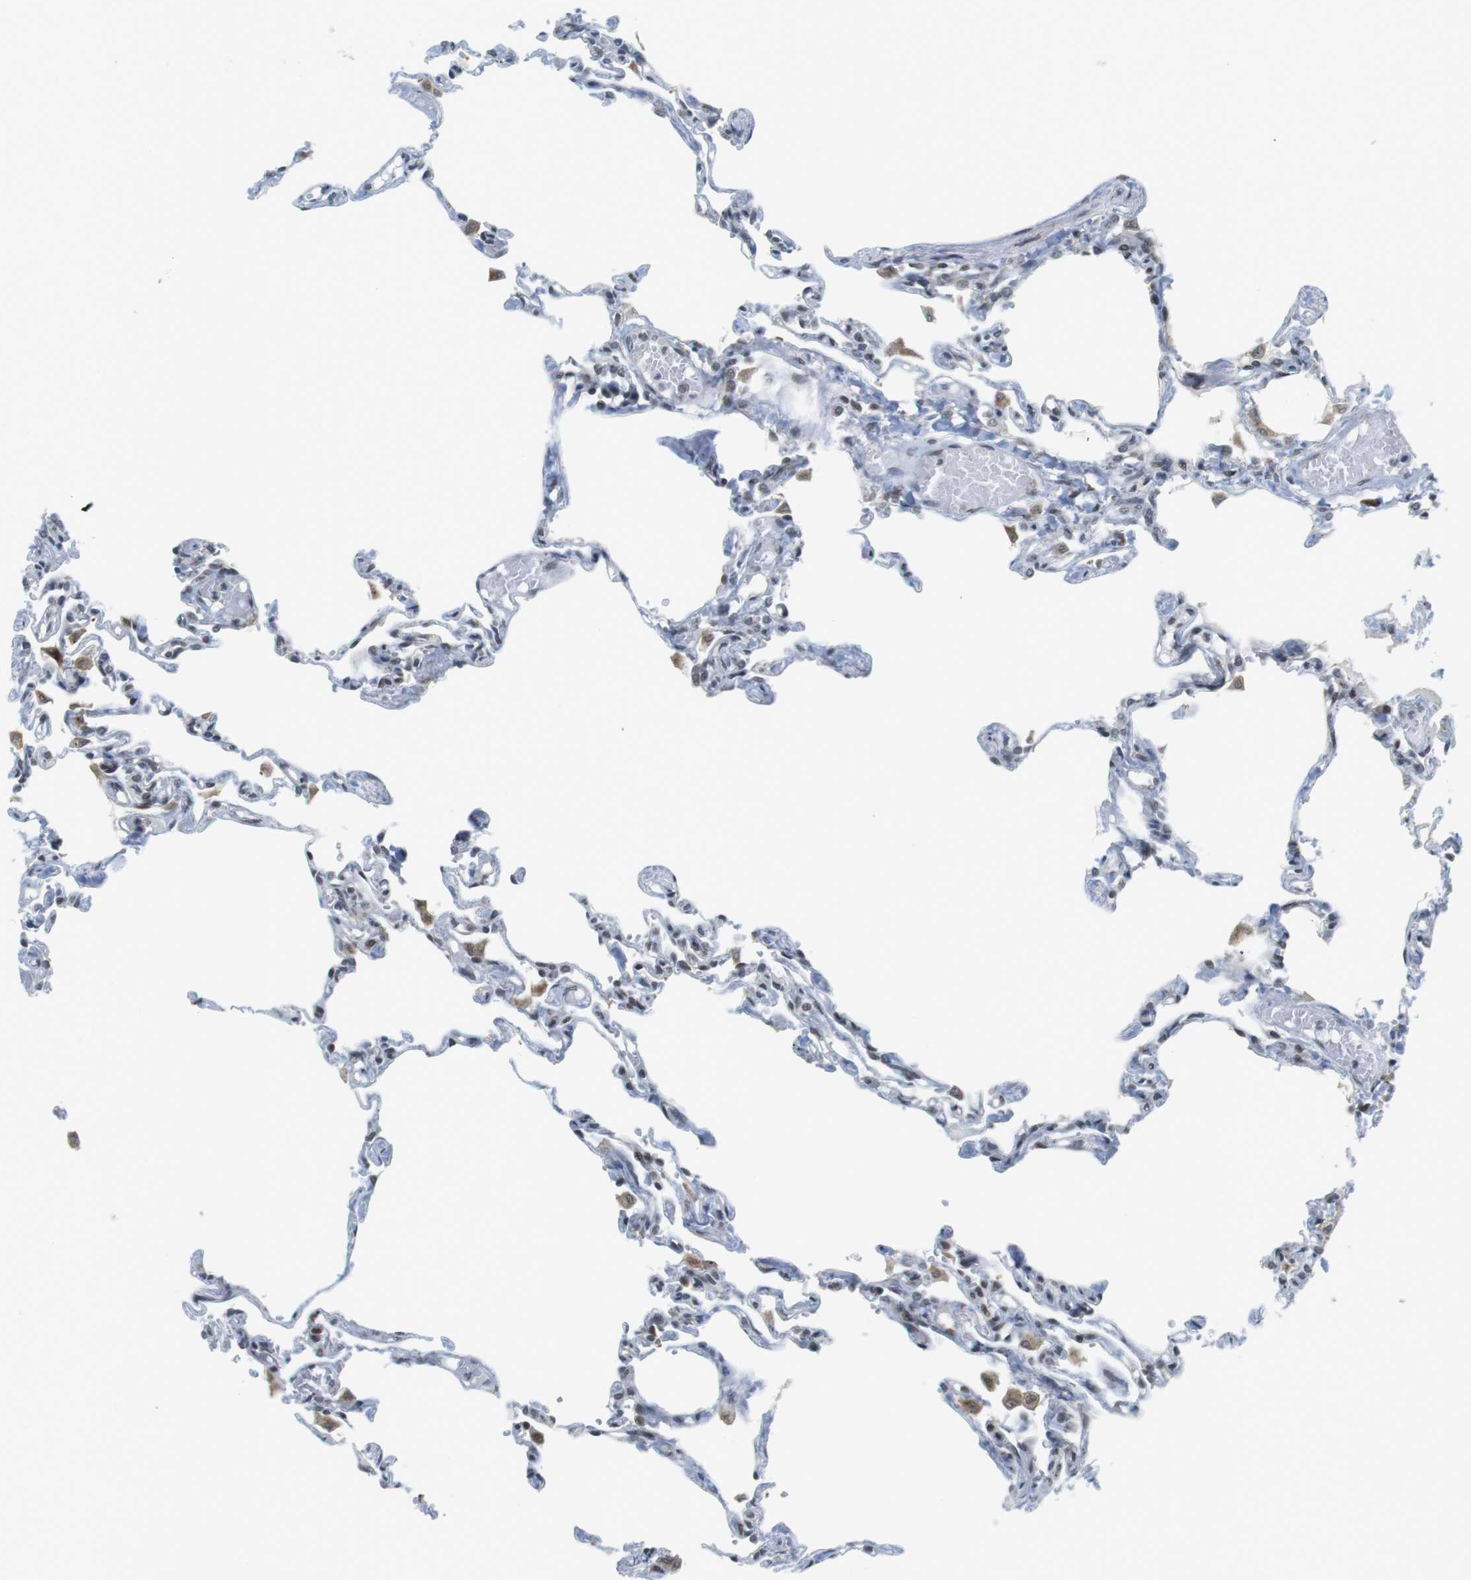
{"staining": {"intensity": "weak", "quantity": "<25%", "location": "nuclear"}, "tissue": "lung", "cell_type": "Alveolar cells", "image_type": "normal", "snomed": [{"axis": "morphology", "description": "Normal tissue, NOS"}, {"axis": "topography", "description": "Lung"}], "caption": "Immunohistochemistry image of unremarkable human lung stained for a protein (brown), which reveals no expression in alveolar cells.", "gene": "BRD4", "patient": {"sex": "male", "age": 21}}